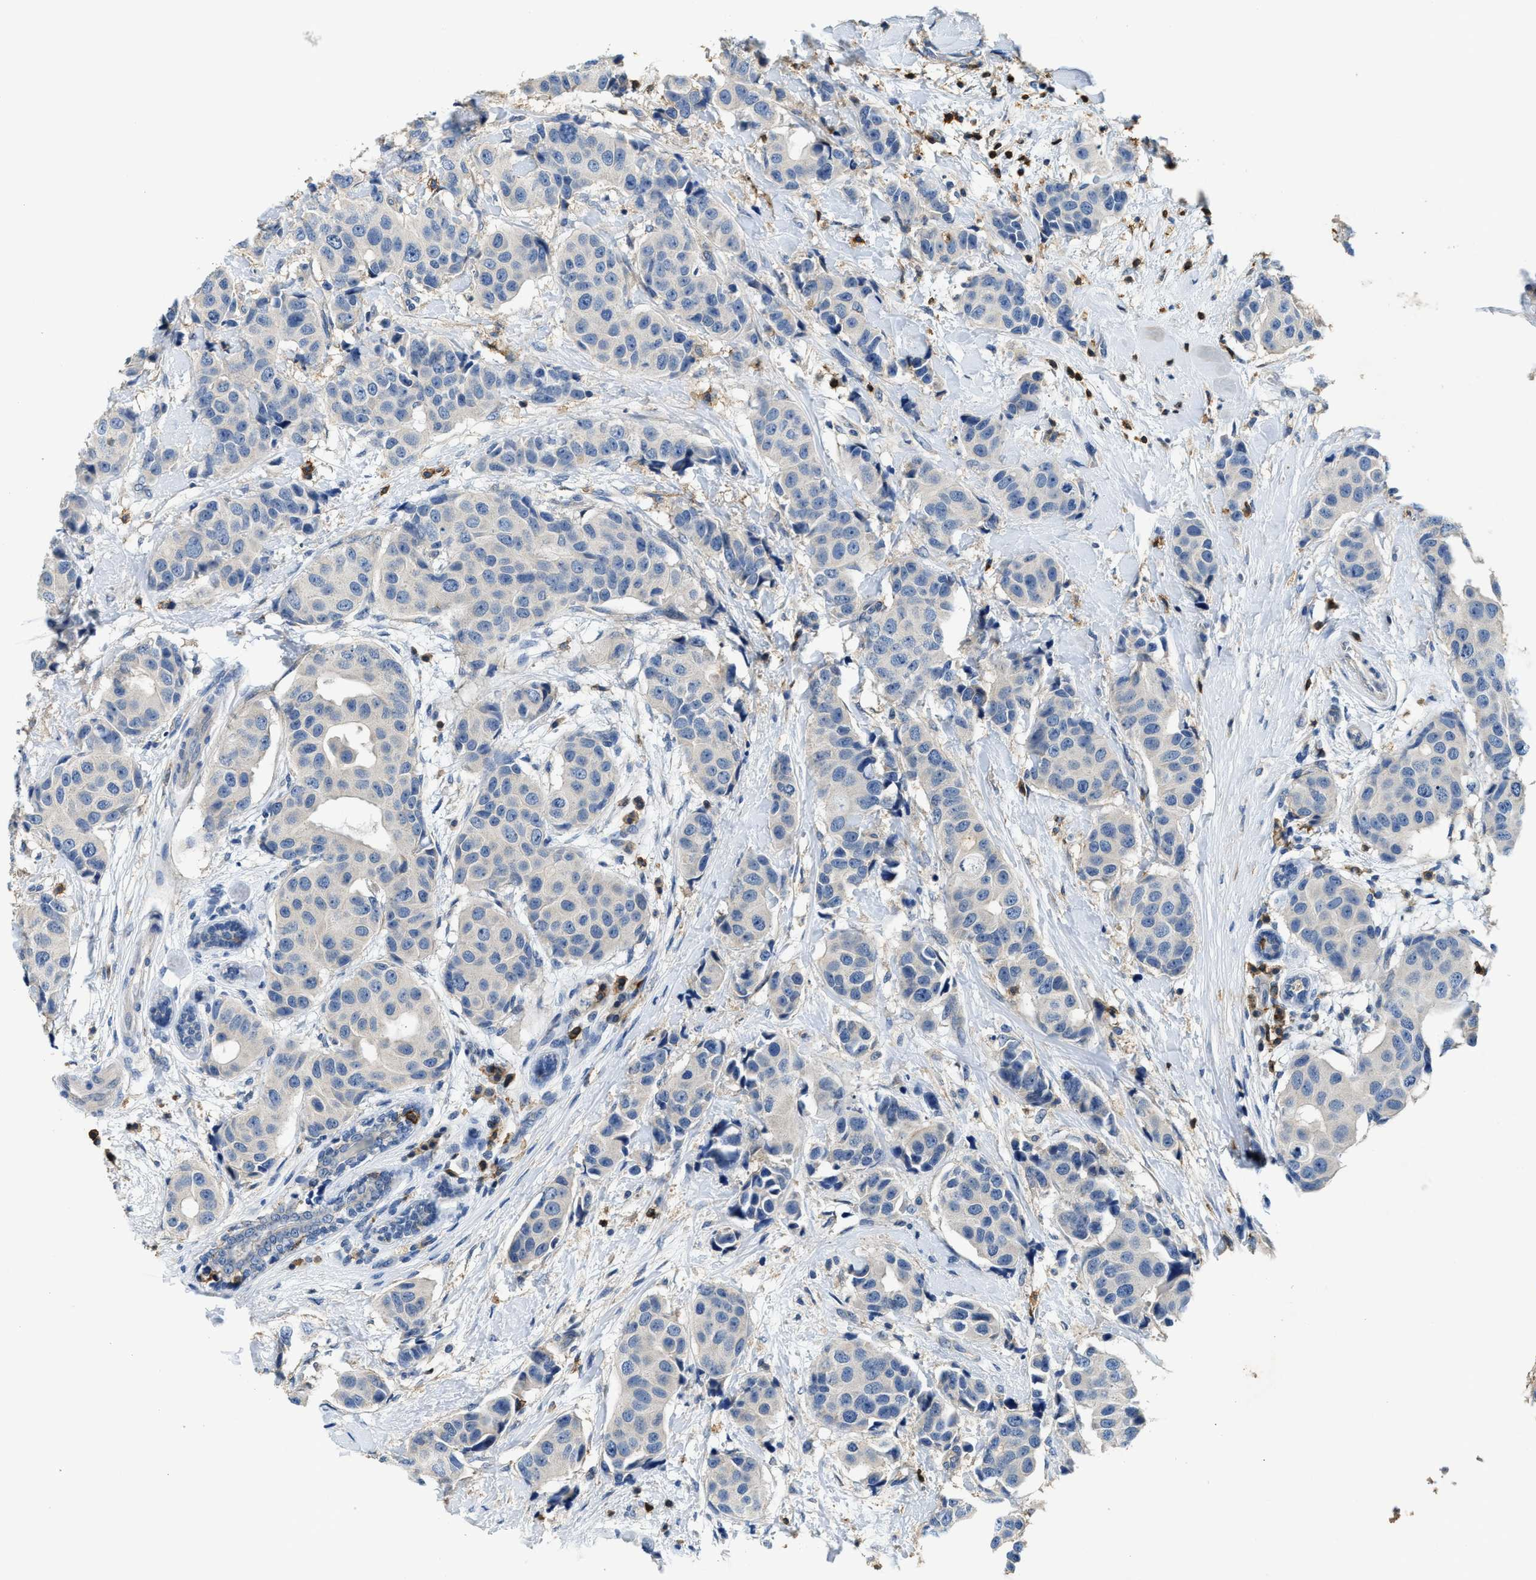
{"staining": {"intensity": "negative", "quantity": "none", "location": "none"}, "tissue": "breast cancer", "cell_type": "Tumor cells", "image_type": "cancer", "snomed": [{"axis": "morphology", "description": "Normal tissue, NOS"}, {"axis": "morphology", "description": "Duct carcinoma"}, {"axis": "topography", "description": "Breast"}], "caption": "IHC of human breast cancer exhibits no positivity in tumor cells.", "gene": "MYO1G", "patient": {"sex": "female", "age": 39}}